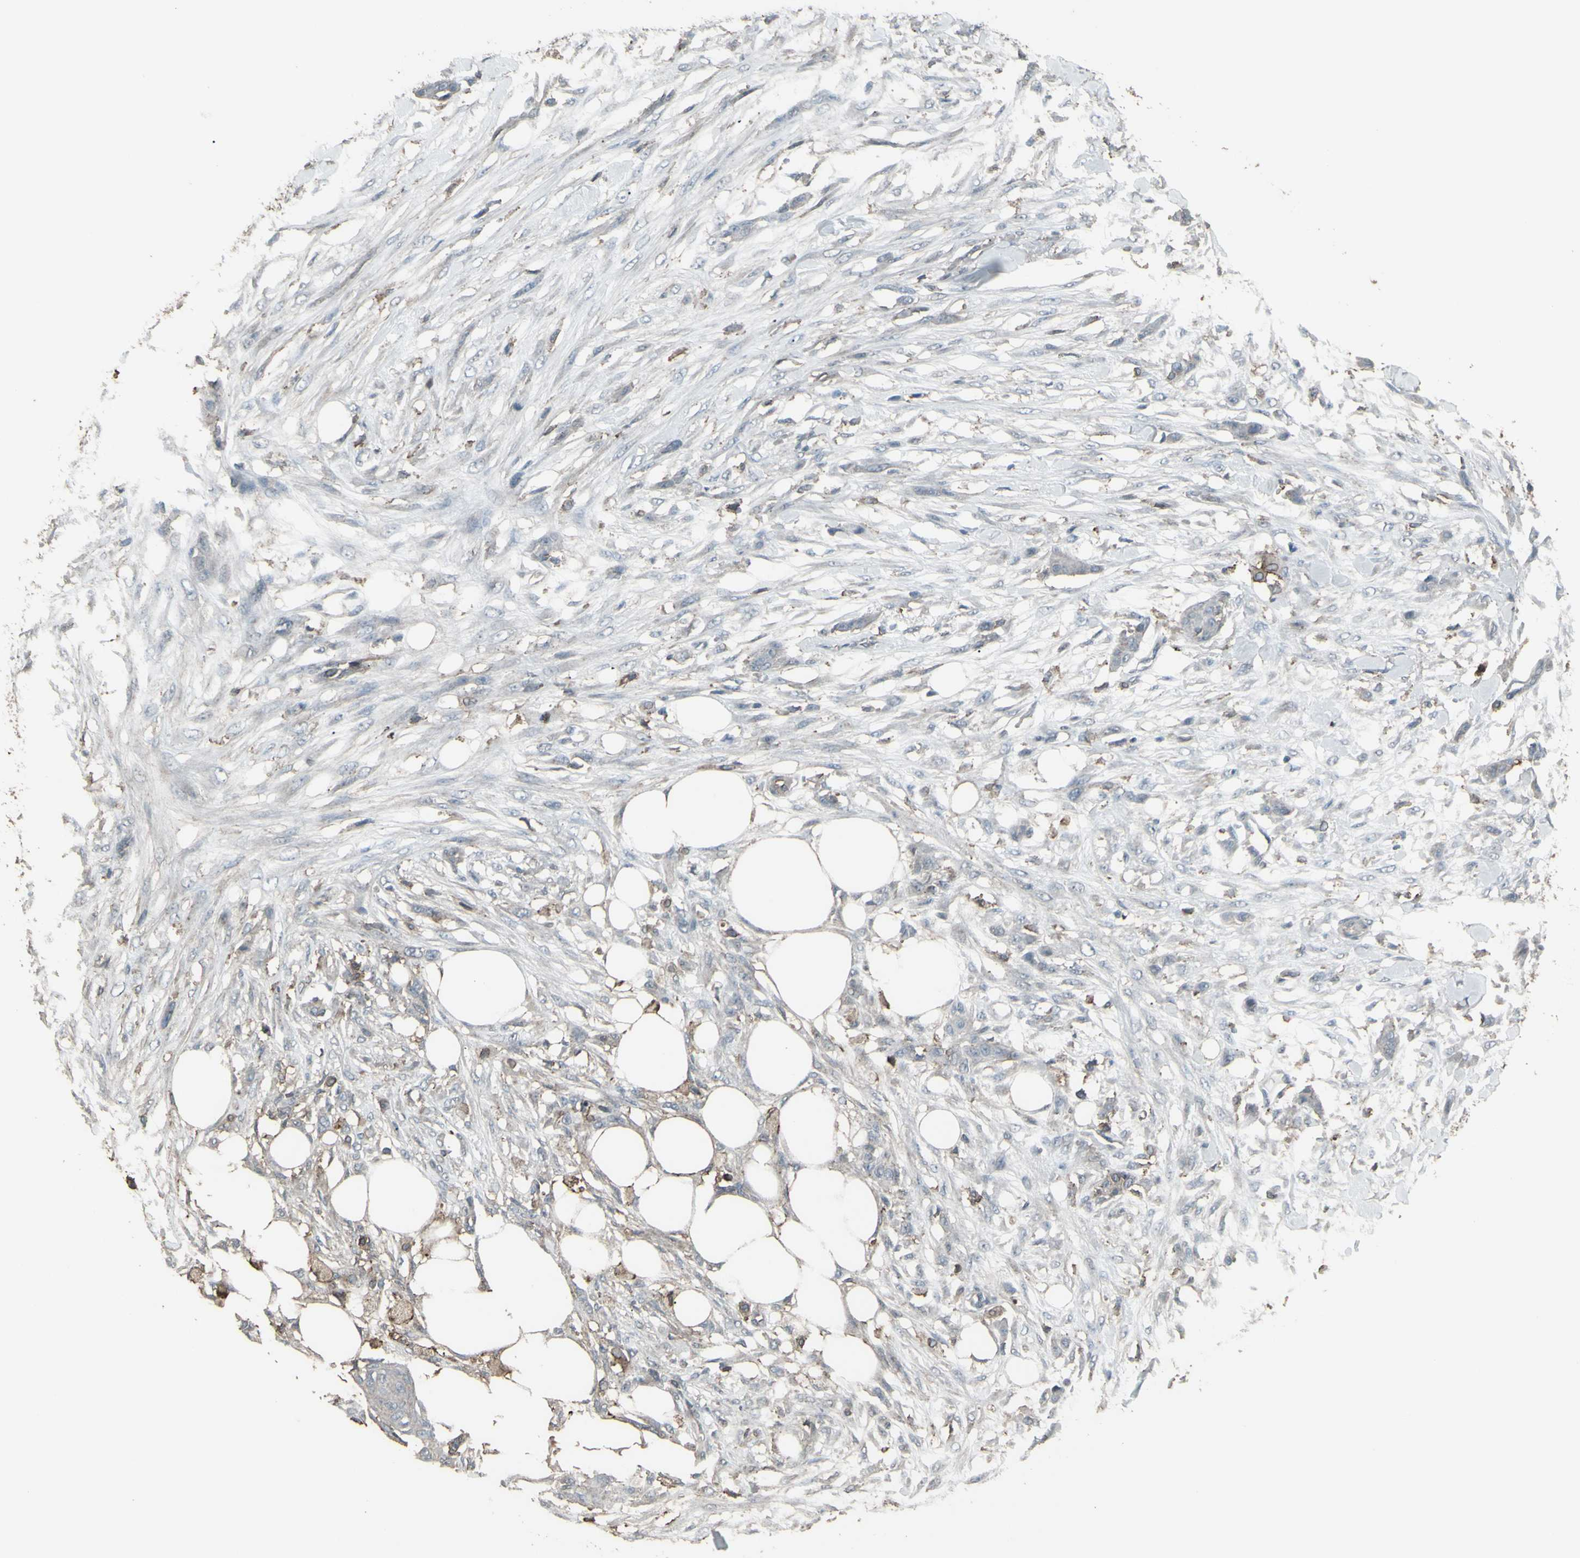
{"staining": {"intensity": "negative", "quantity": "none", "location": "none"}, "tissue": "skin cancer", "cell_type": "Tumor cells", "image_type": "cancer", "snomed": [{"axis": "morphology", "description": "Squamous cell carcinoma, NOS"}, {"axis": "topography", "description": "Skin"}], "caption": "Immunohistochemistry (IHC) of skin cancer shows no expression in tumor cells.", "gene": "SMO", "patient": {"sex": "female", "age": 59}}